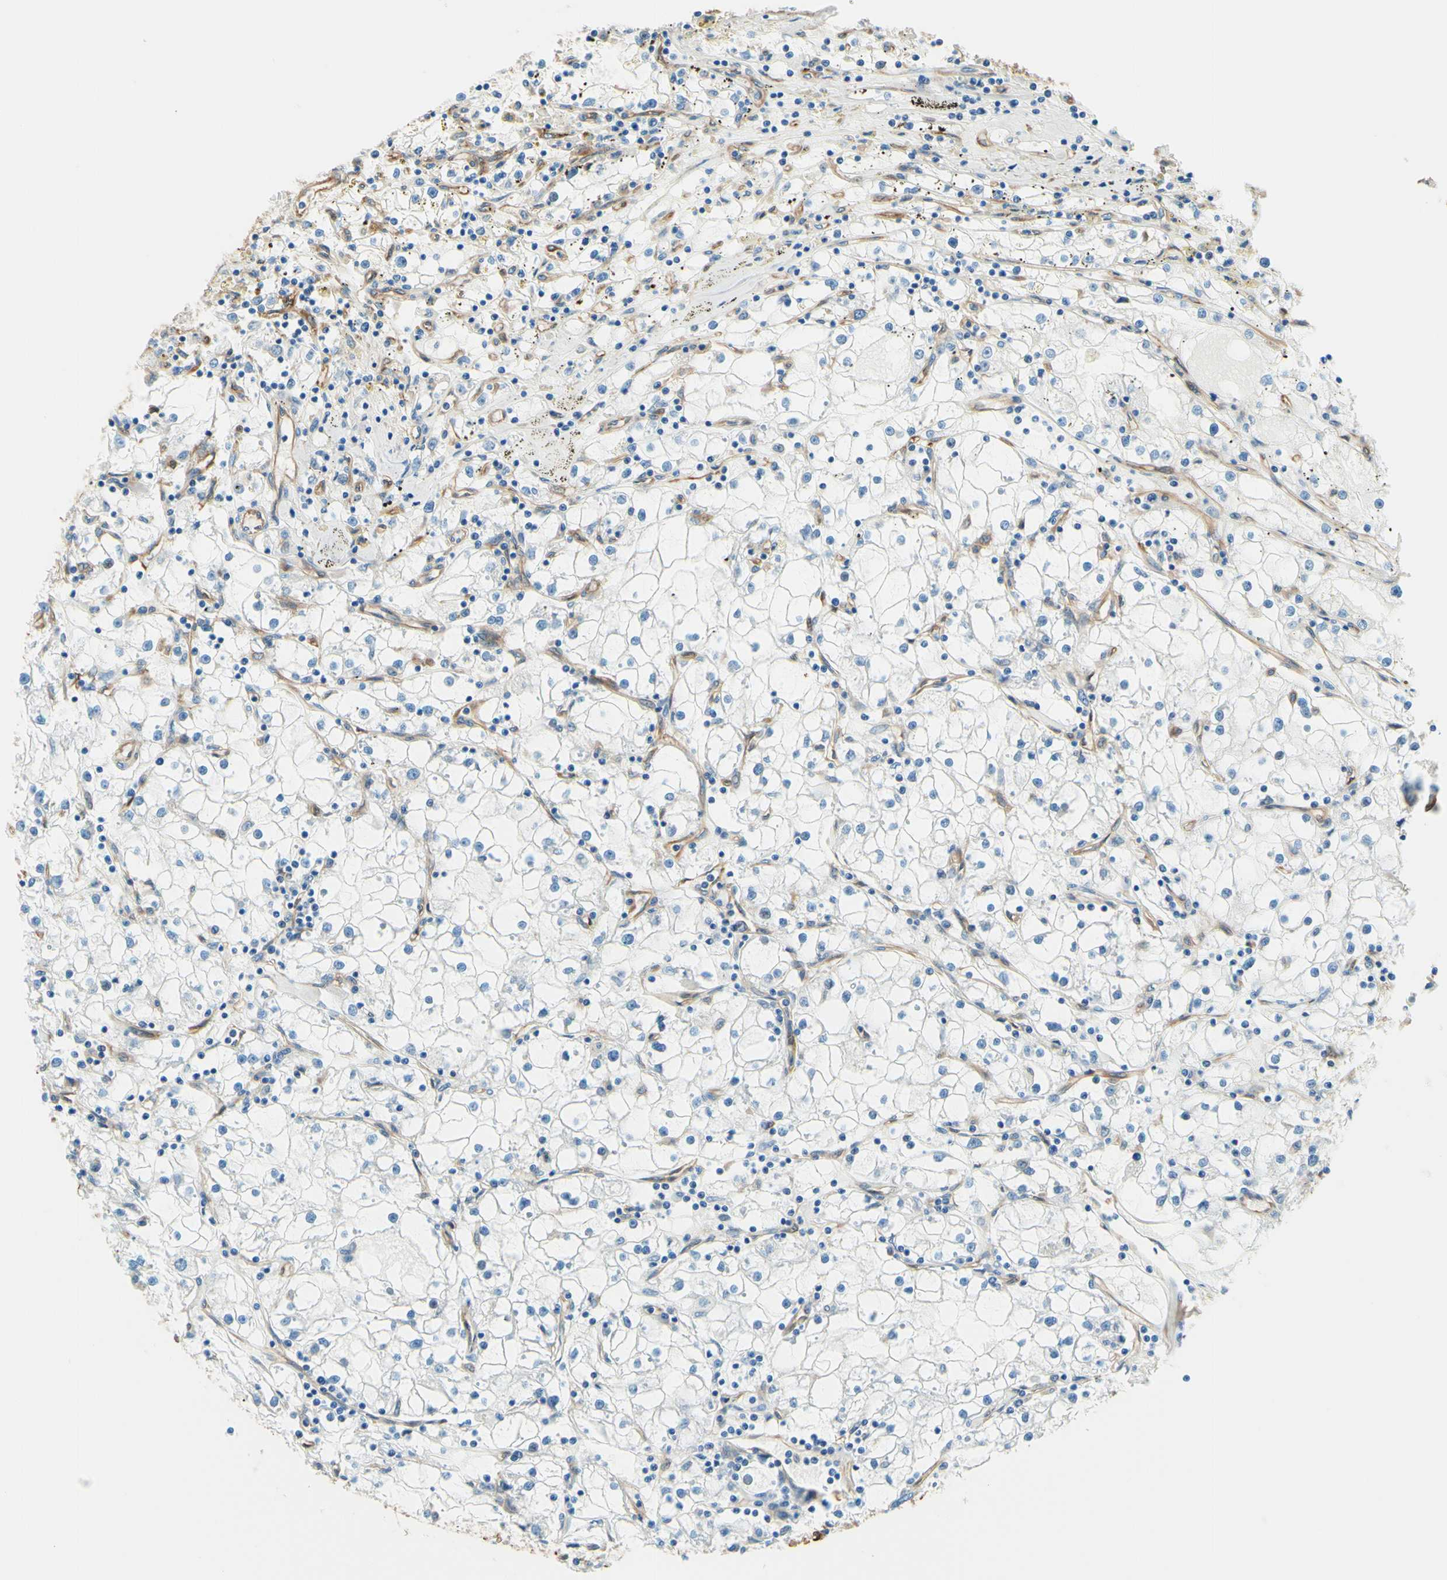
{"staining": {"intensity": "negative", "quantity": "none", "location": "none"}, "tissue": "renal cancer", "cell_type": "Tumor cells", "image_type": "cancer", "snomed": [{"axis": "morphology", "description": "Adenocarcinoma, NOS"}, {"axis": "topography", "description": "Kidney"}], "caption": "Protein analysis of renal cancer displays no significant expression in tumor cells. Brightfield microscopy of IHC stained with DAB (brown) and hematoxylin (blue), captured at high magnification.", "gene": "DPYSL3", "patient": {"sex": "male", "age": 56}}